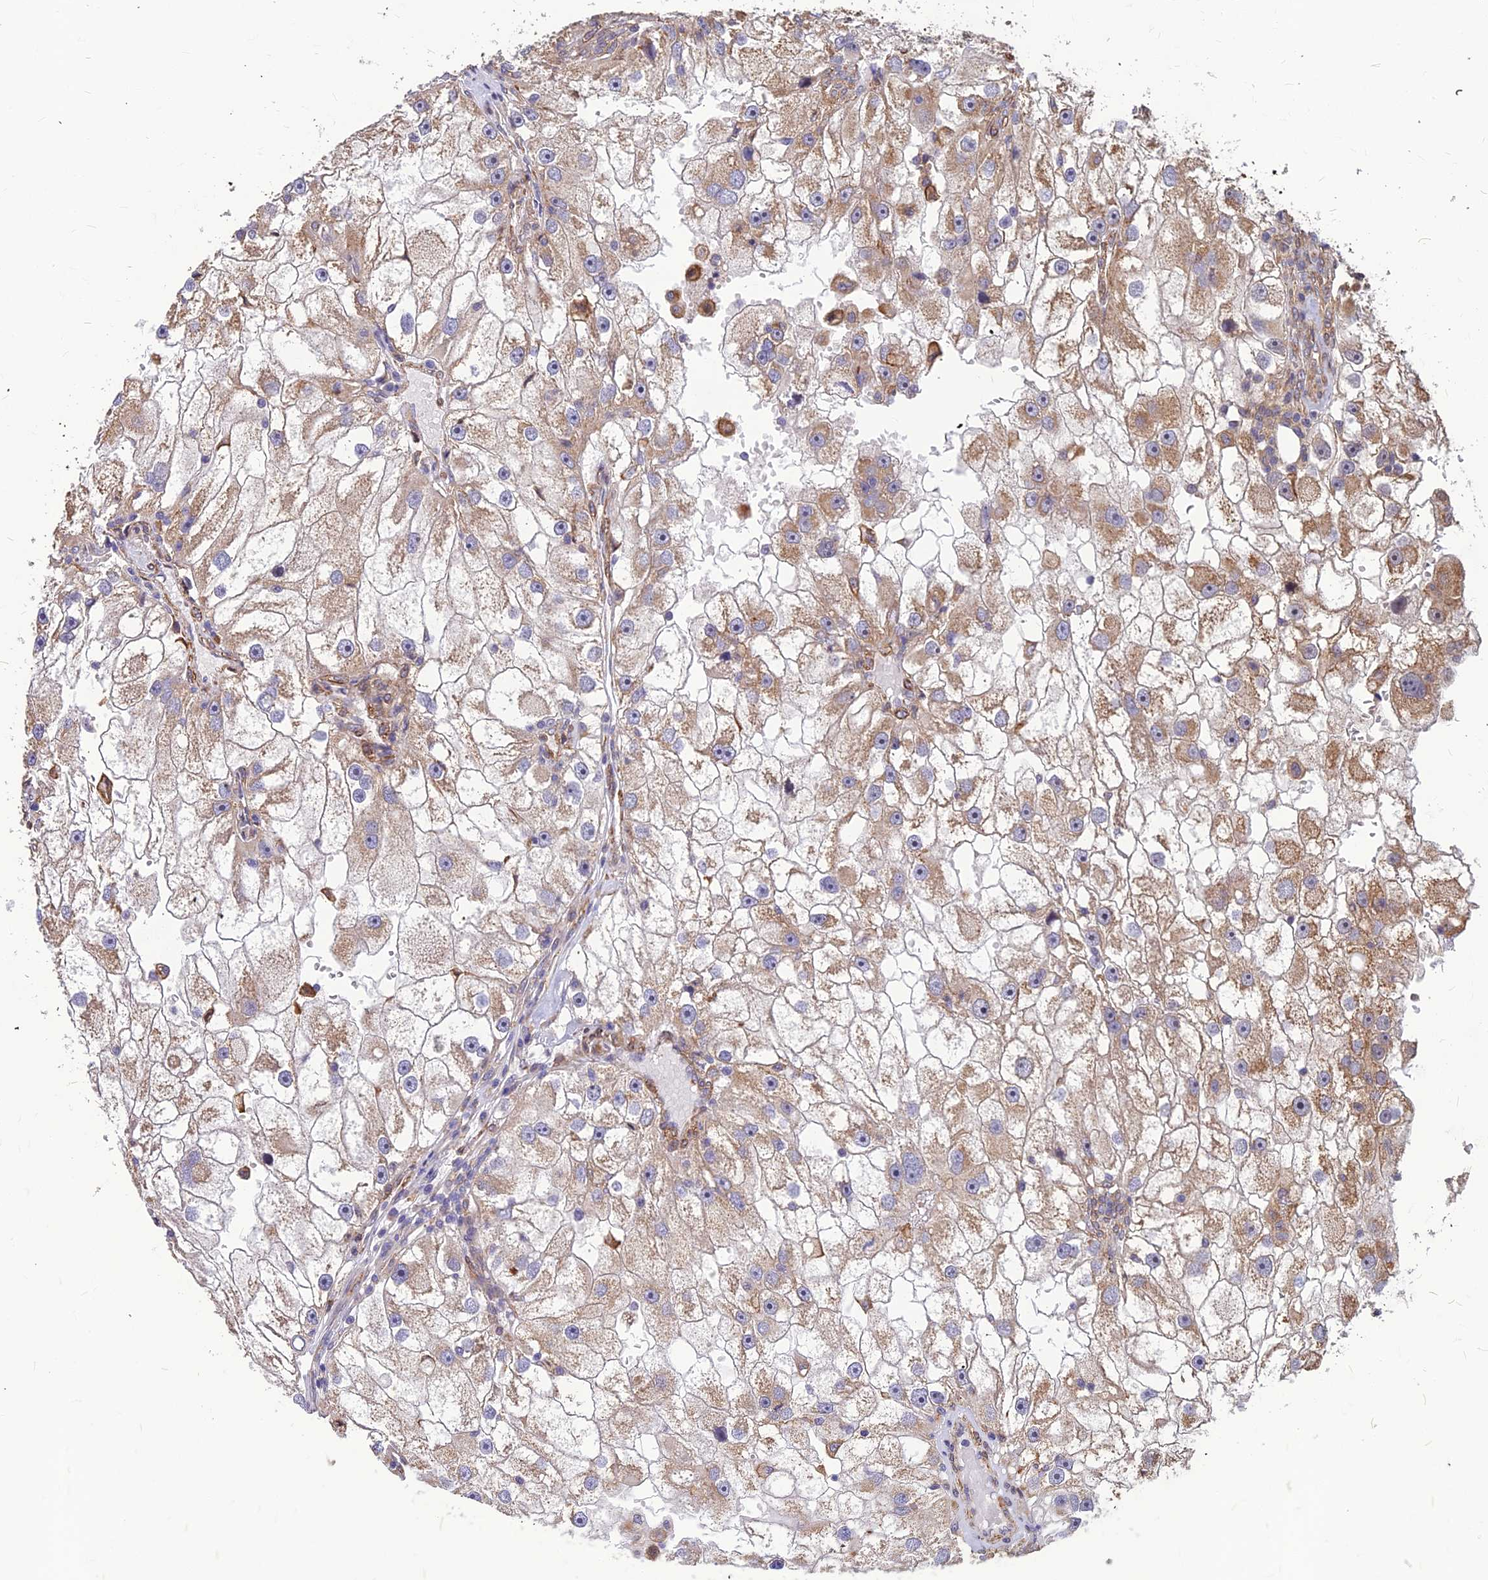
{"staining": {"intensity": "moderate", "quantity": "25%-75%", "location": "cytoplasmic/membranous"}, "tissue": "renal cancer", "cell_type": "Tumor cells", "image_type": "cancer", "snomed": [{"axis": "morphology", "description": "Adenocarcinoma, NOS"}, {"axis": "topography", "description": "Kidney"}], "caption": "Immunohistochemical staining of human renal cancer (adenocarcinoma) exhibits moderate cytoplasmic/membranous protein staining in approximately 25%-75% of tumor cells.", "gene": "LEKR1", "patient": {"sex": "male", "age": 63}}